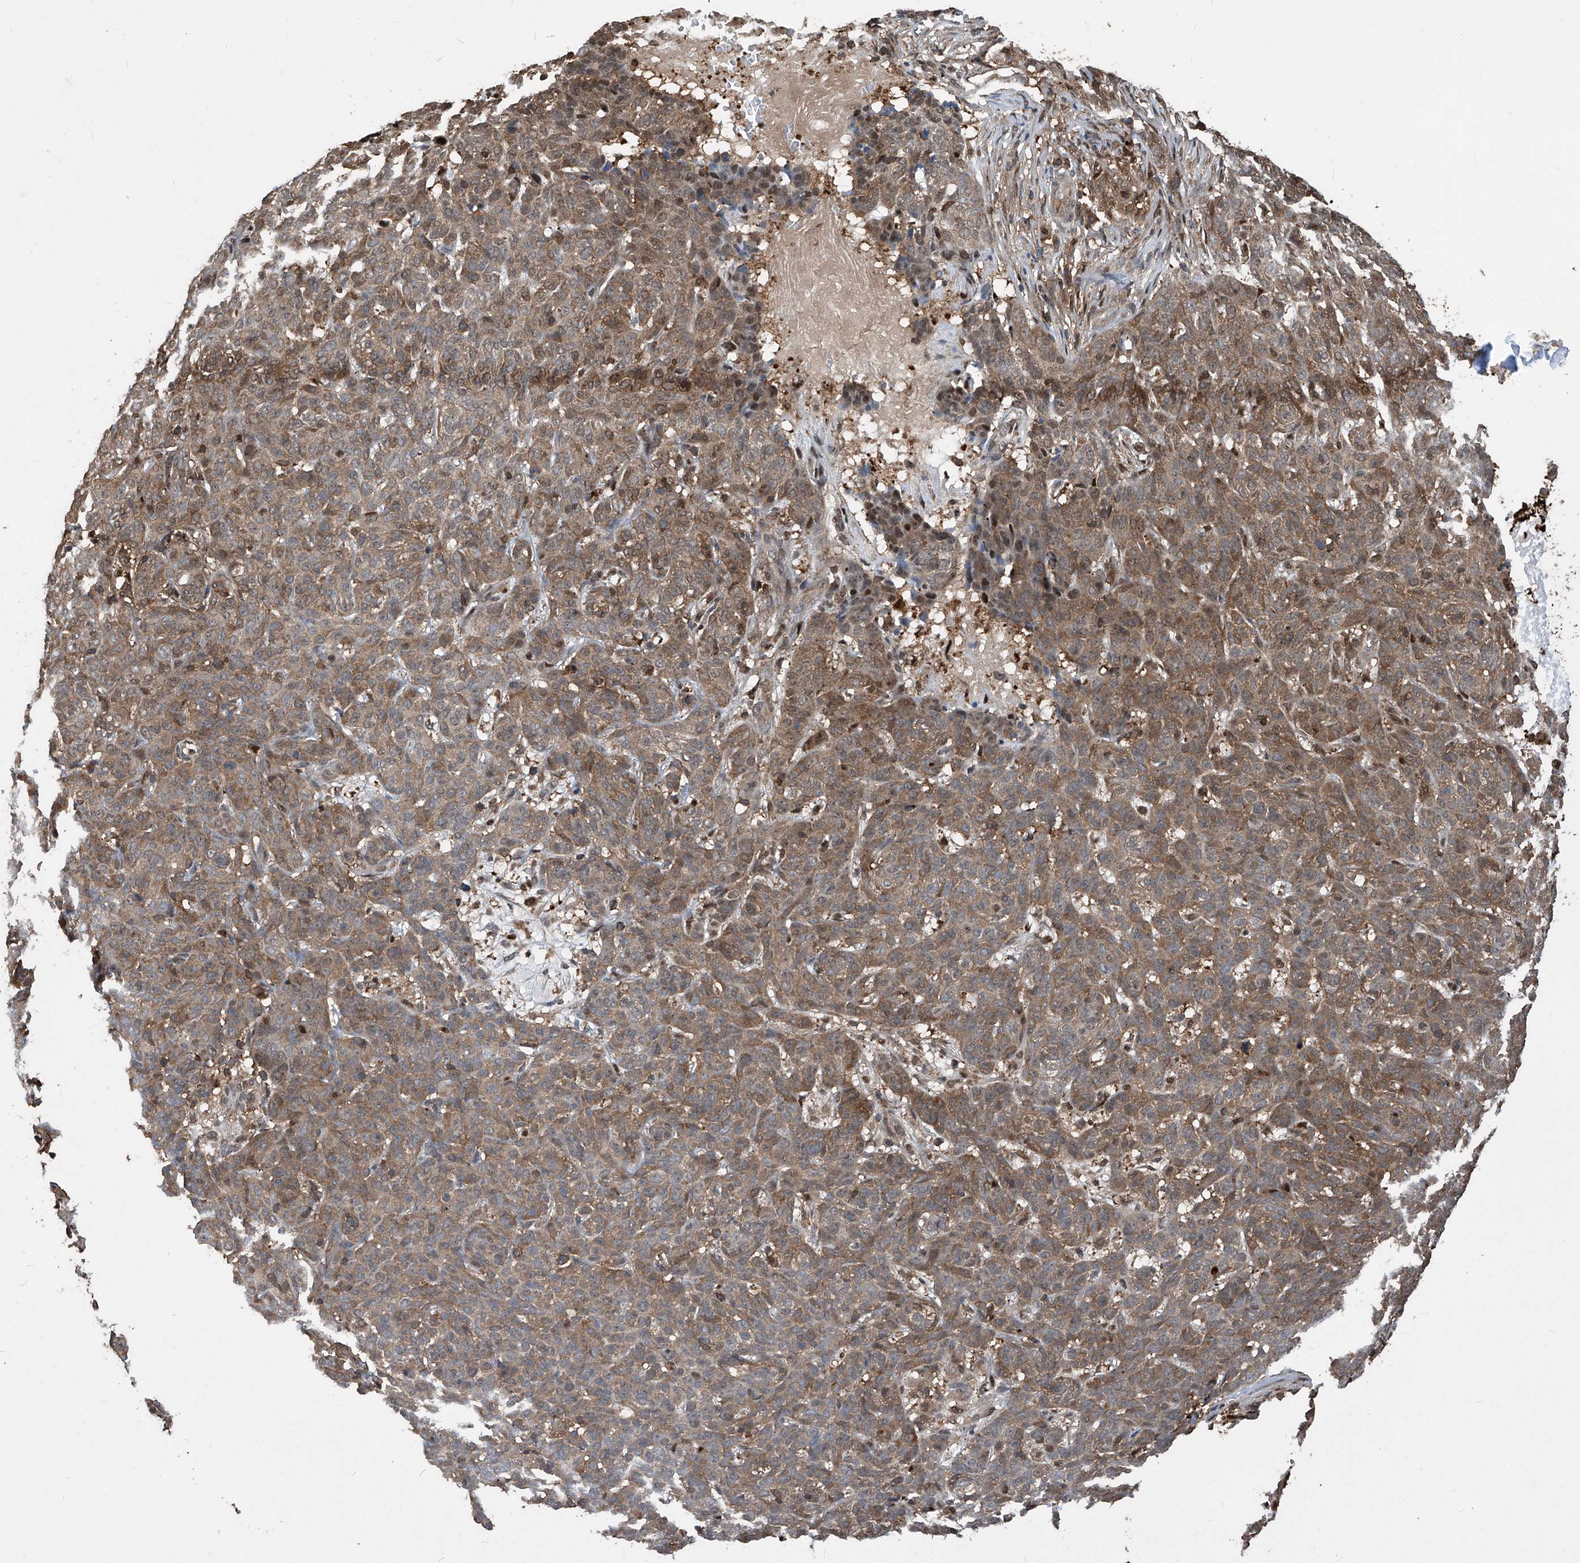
{"staining": {"intensity": "moderate", "quantity": ">75%", "location": "cytoplasmic/membranous"}, "tissue": "skin cancer", "cell_type": "Tumor cells", "image_type": "cancer", "snomed": [{"axis": "morphology", "description": "Basal cell carcinoma"}, {"axis": "topography", "description": "Skin"}], "caption": "Skin cancer was stained to show a protein in brown. There is medium levels of moderate cytoplasmic/membranous positivity in about >75% of tumor cells. Nuclei are stained in blue.", "gene": "PSMB1", "patient": {"sex": "male", "age": 85}}